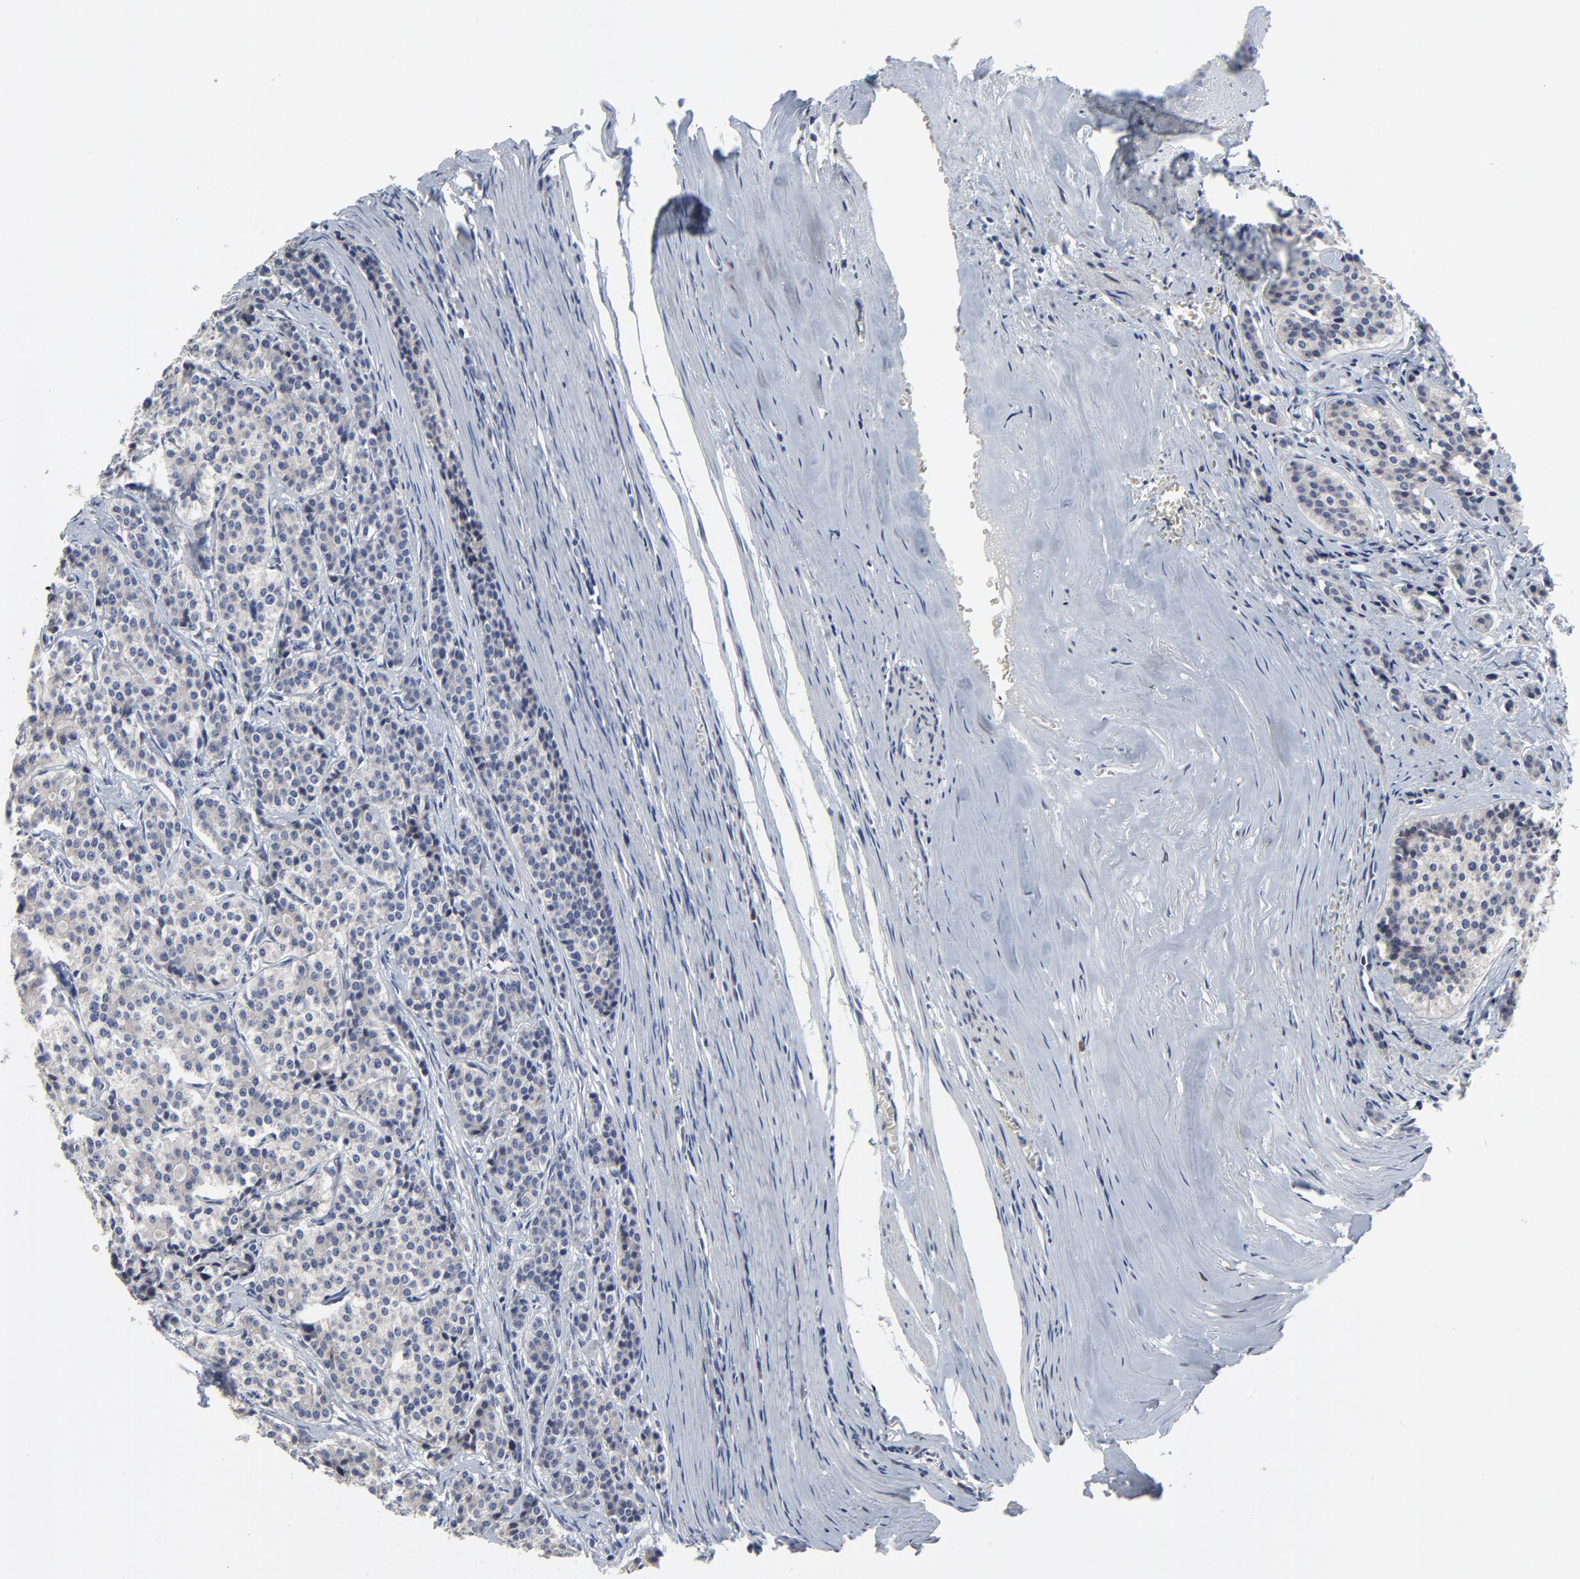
{"staining": {"intensity": "negative", "quantity": "none", "location": "none"}, "tissue": "carcinoid", "cell_type": "Tumor cells", "image_type": "cancer", "snomed": [{"axis": "morphology", "description": "Carcinoid, malignant, NOS"}, {"axis": "topography", "description": "Small intestine"}], "caption": "Immunohistochemistry (IHC) micrograph of carcinoid stained for a protein (brown), which displays no positivity in tumor cells.", "gene": "NLGN3", "patient": {"sex": "male", "age": 63}}